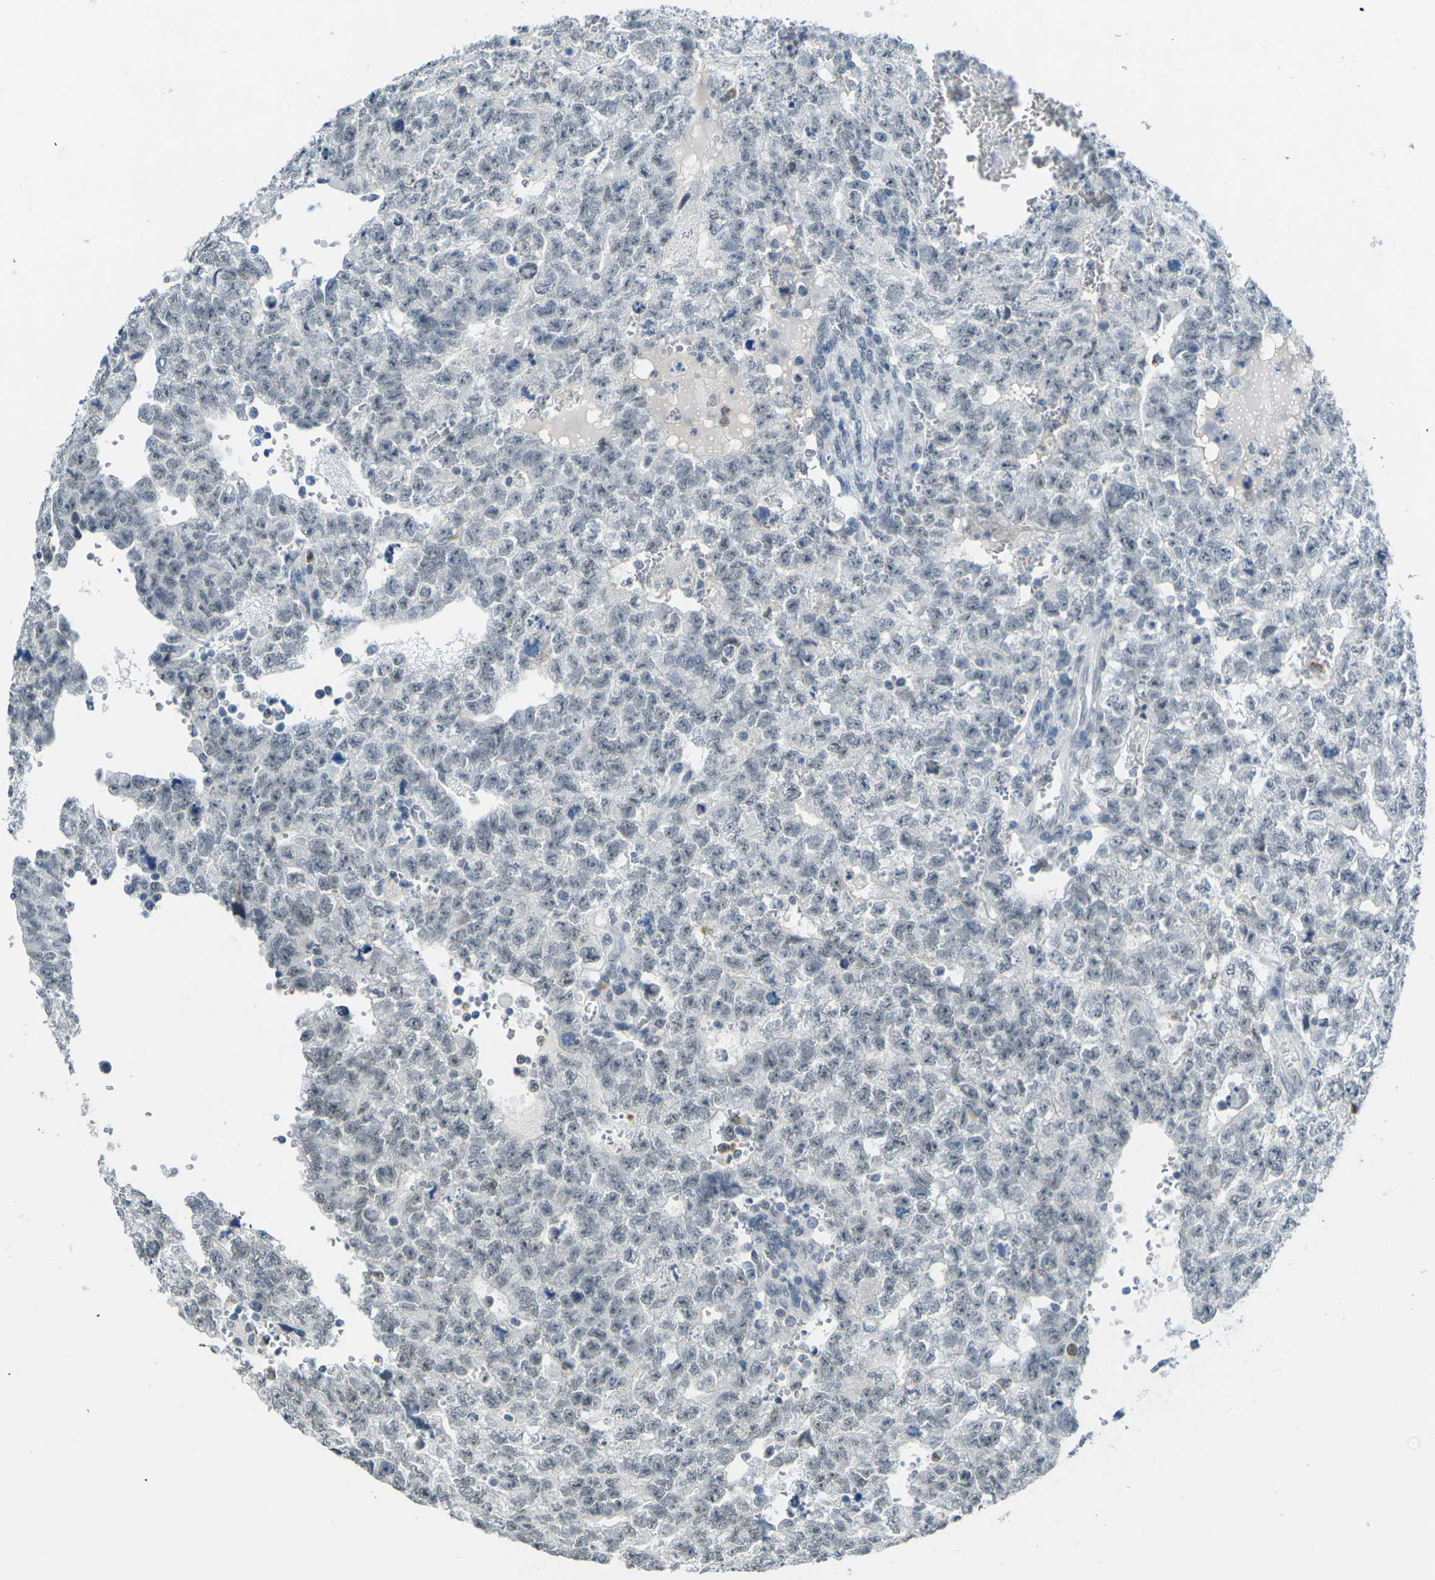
{"staining": {"intensity": "negative", "quantity": "none", "location": "none"}, "tissue": "testis cancer", "cell_type": "Tumor cells", "image_type": "cancer", "snomed": [{"axis": "morphology", "description": "Seminoma, NOS"}, {"axis": "morphology", "description": "Carcinoma, Embryonal, NOS"}, {"axis": "topography", "description": "Testis"}], "caption": "Protein analysis of testis cancer exhibits no significant staining in tumor cells. (Brightfield microscopy of DAB (3,3'-diaminobenzidine) IHC at high magnification).", "gene": "SPTBN2", "patient": {"sex": "male", "age": 38}}